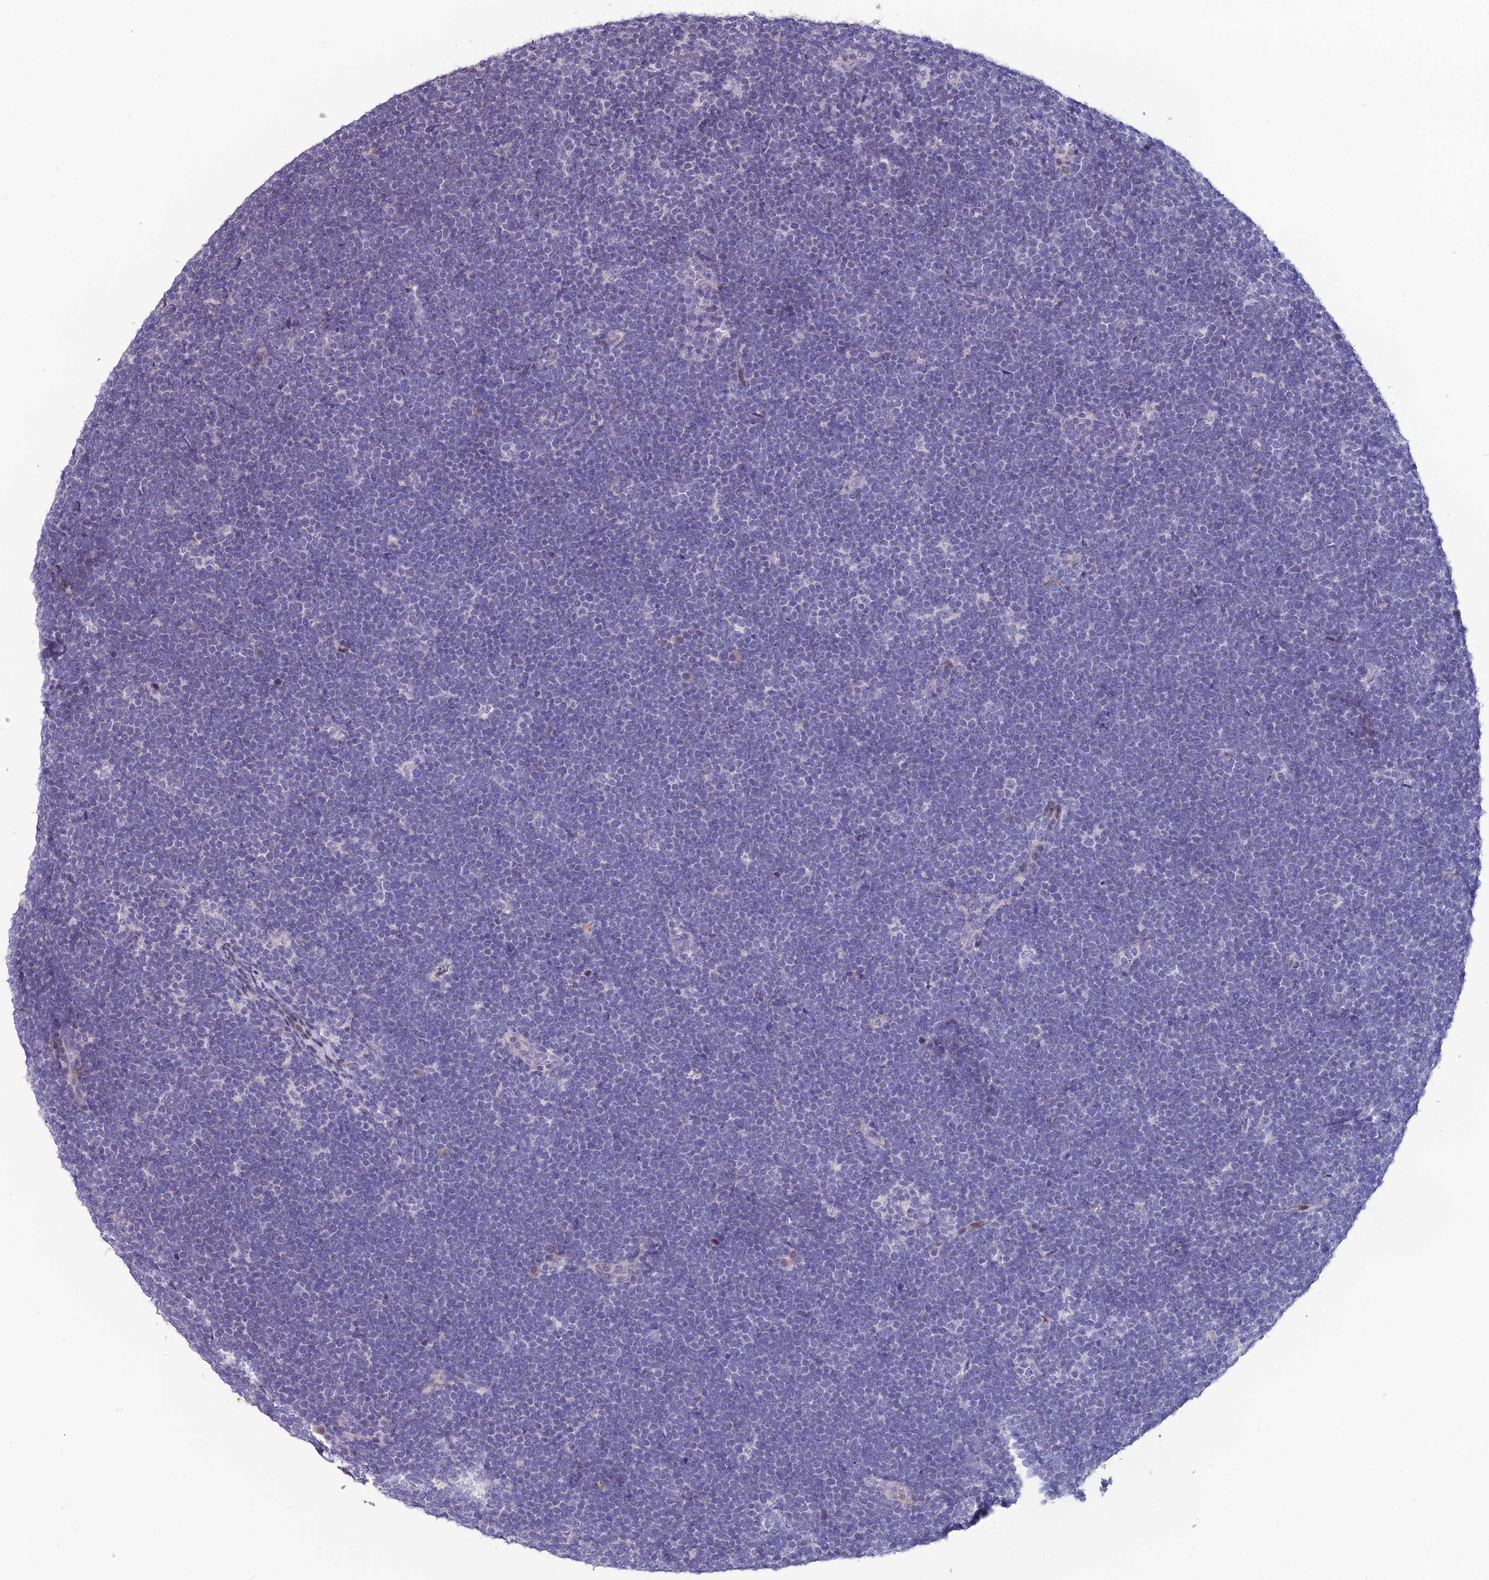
{"staining": {"intensity": "negative", "quantity": "none", "location": "none"}, "tissue": "lymphoma", "cell_type": "Tumor cells", "image_type": "cancer", "snomed": [{"axis": "morphology", "description": "Malignant lymphoma, non-Hodgkin's type, High grade"}, {"axis": "topography", "description": "Lymph node"}], "caption": "A micrograph of malignant lymphoma, non-Hodgkin's type (high-grade) stained for a protein demonstrates no brown staining in tumor cells.", "gene": "TMEM134", "patient": {"sex": "male", "age": 13}}